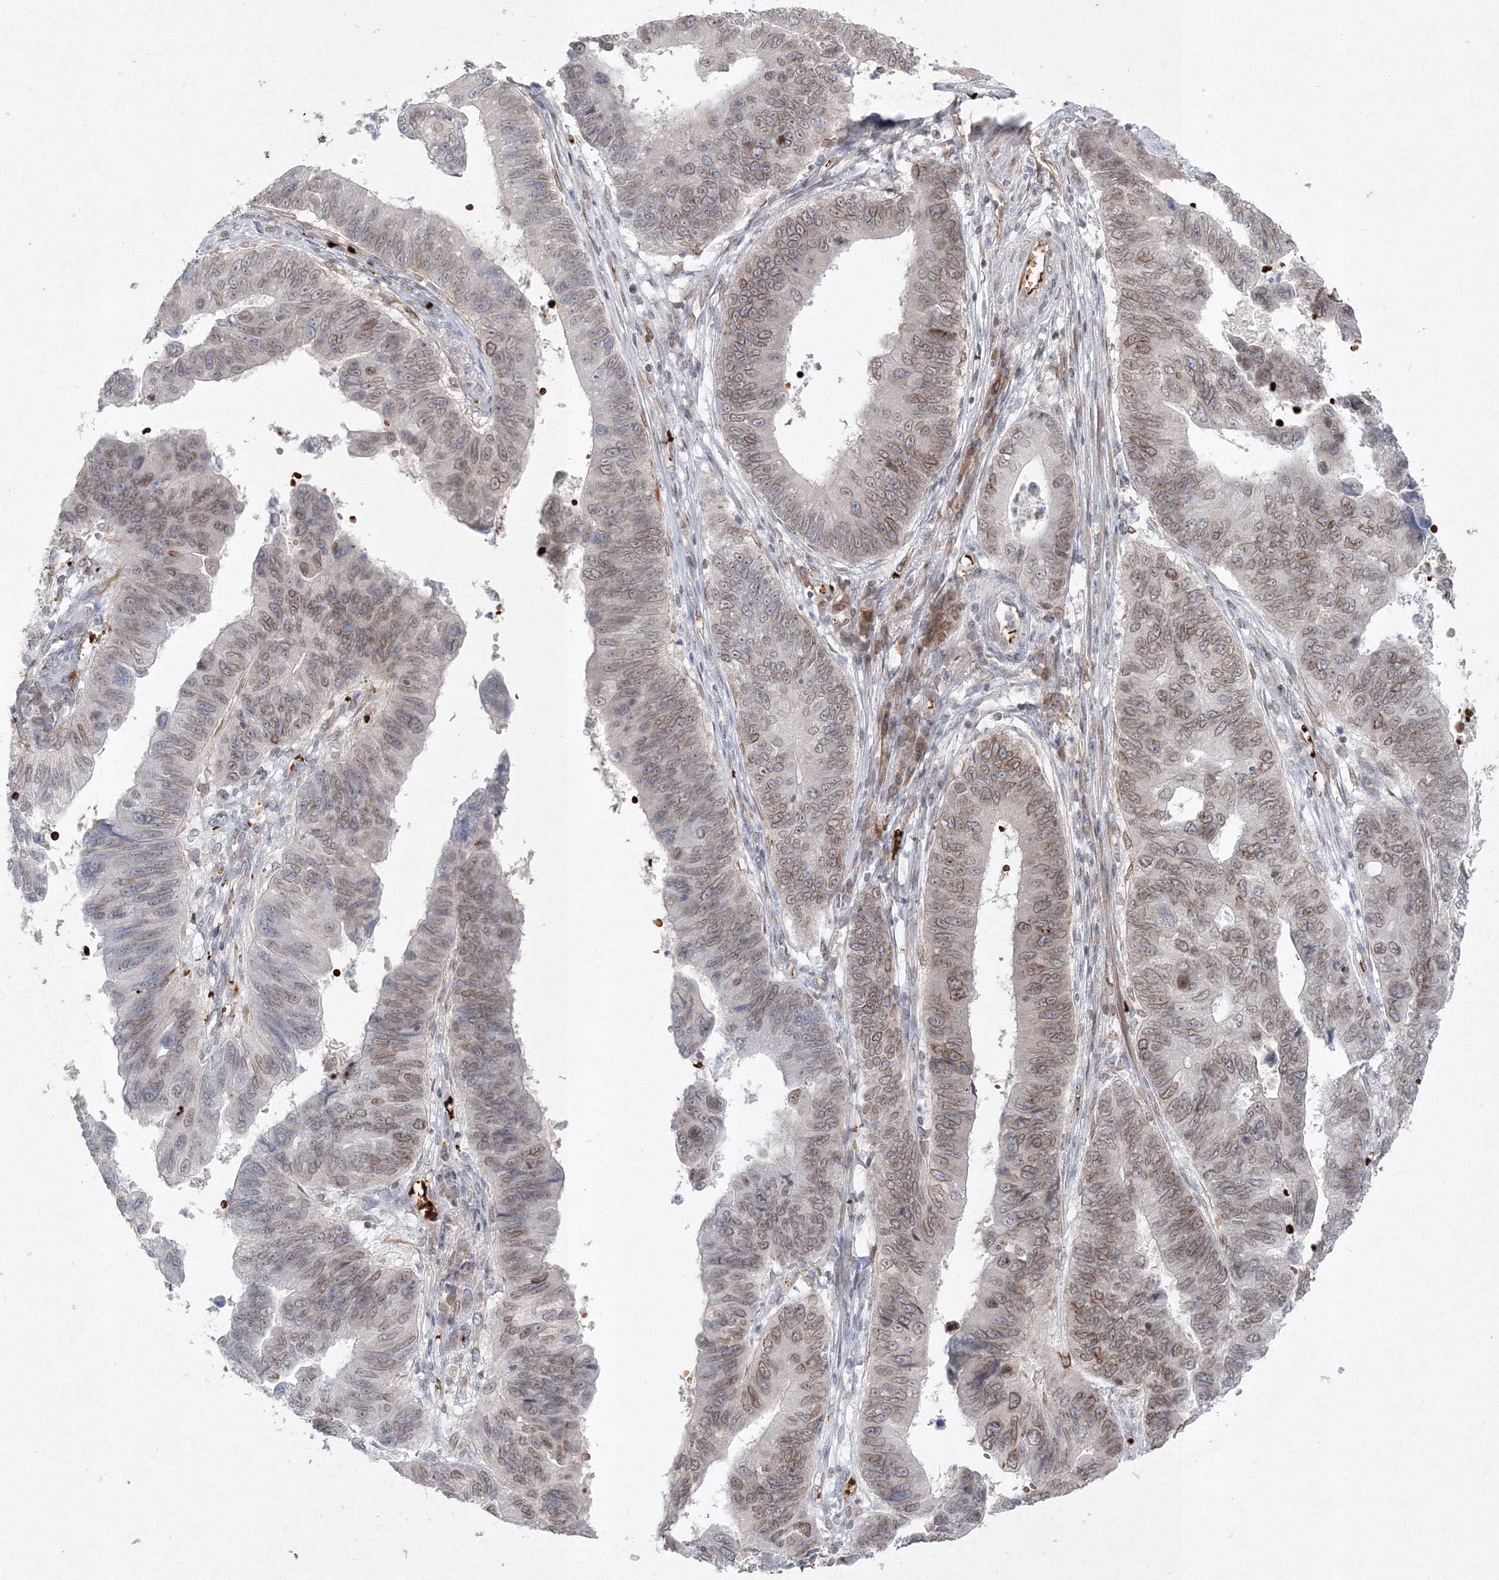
{"staining": {"intensity": "weak", "quantity": "25%-75%", "location": "cytoplasmic/membranous,nuclear"}, "tissue": "stomach cancer", "cell_type": "Tumor cells", "image_type": "cancer", "snomed": [{"axis": "morphology", "description": "Adenocarcinoma, NOS"}, {"axis": "topography", "description": "Stomach"}], "caption": "Human stomach adenocarcinoma stained with a brown dye displays weak cytoplasmic/membranous and nuclear positive expression in approximately 25%-75% of tumor cells.", "gene": "DNAJB2", "patient": {"sex": "male", "age": 59}}